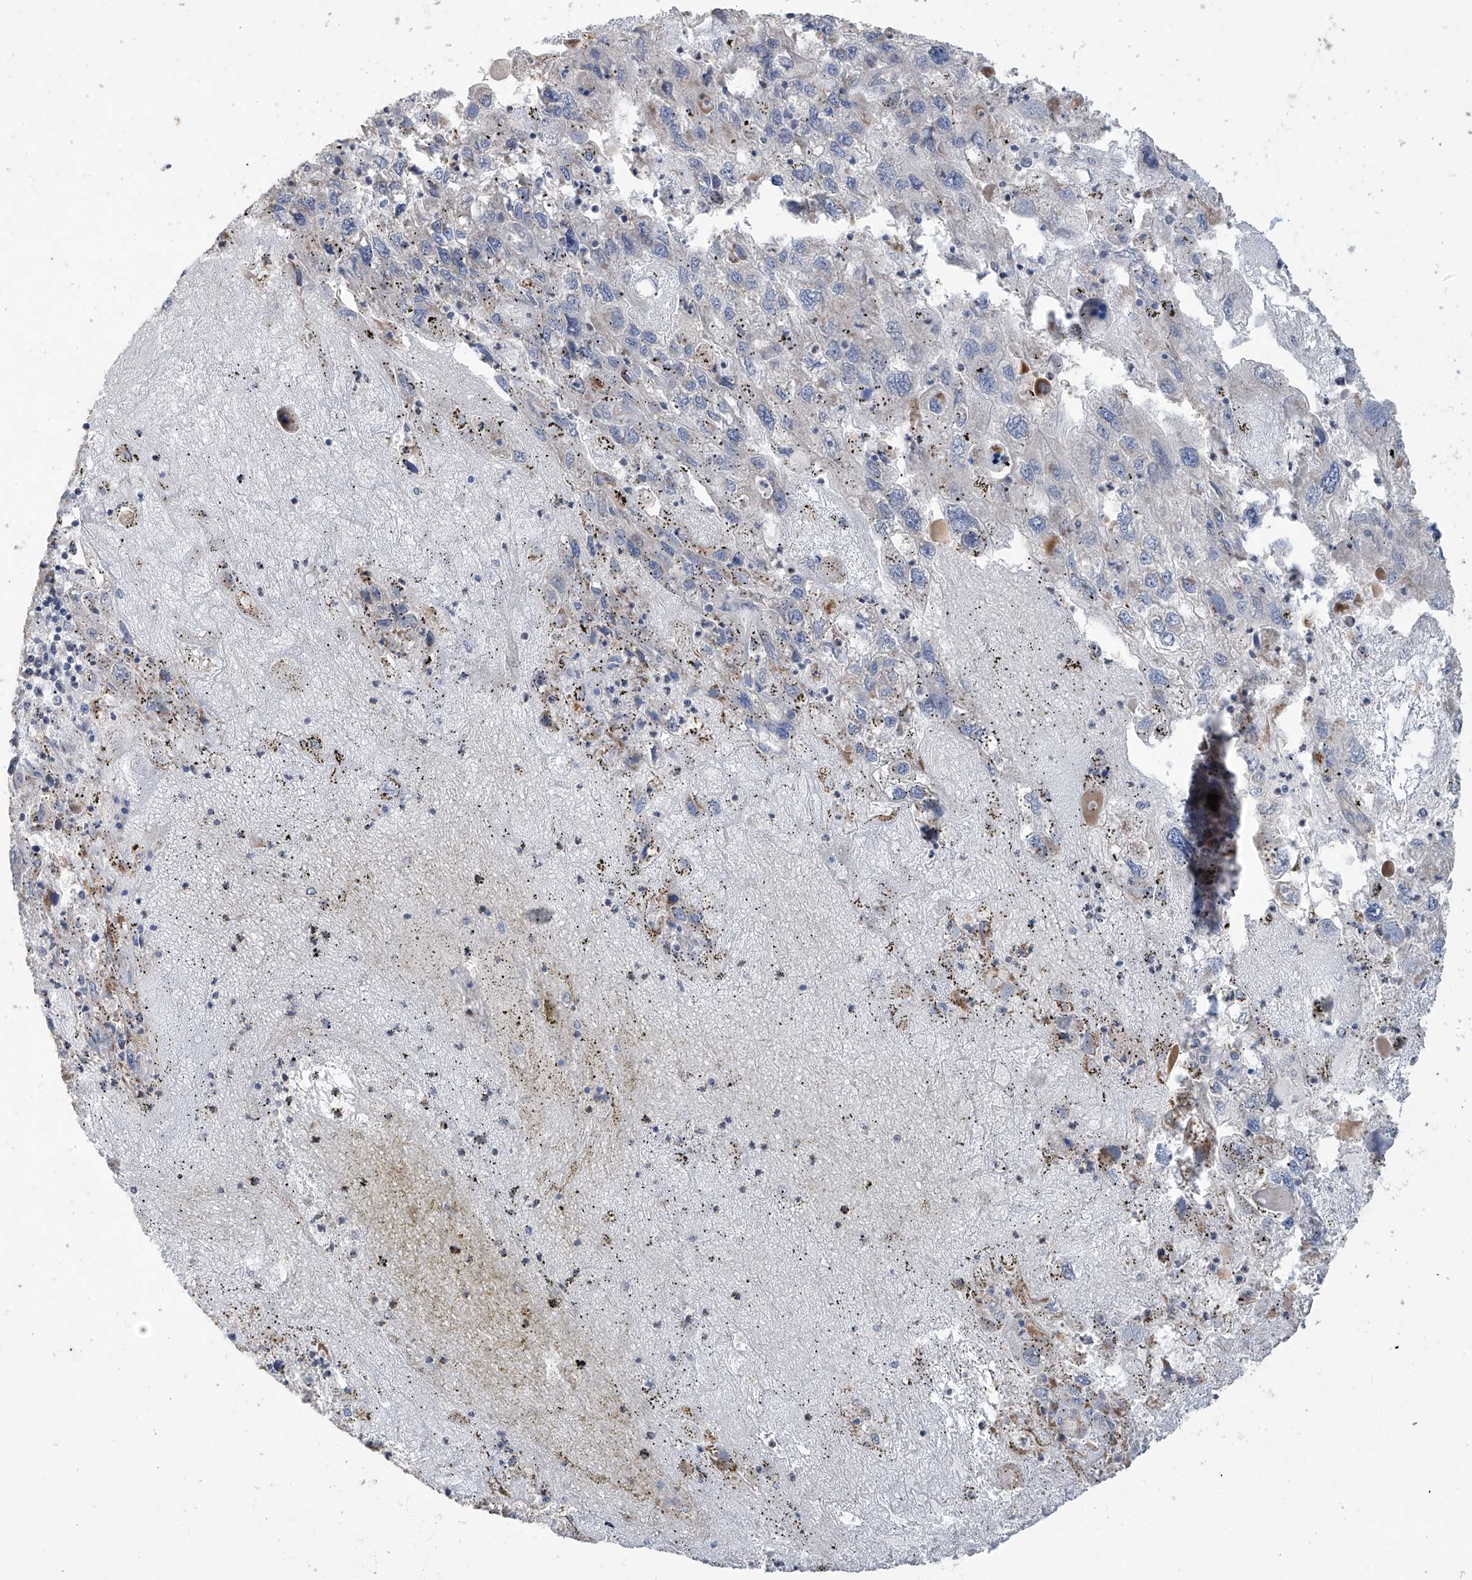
{"staining": {"intensity": "negative", "quantity": "none", "location": "none"}, "tissue": "endometrial cancer", "cell_type": "Tumor cells", "image_type": "cancer", "snomed": [{"axis": "morphology", "description": "Adenocarcinoma, NOS"}, {"axis": "topography", "description": "Endometrium"}], "caption": "Protein analysis of endometrial cancer demonstrates no significant positivity in tumor cells.", "gene": "ABTB1", "patient": {"sex": "female", "age": 49}}